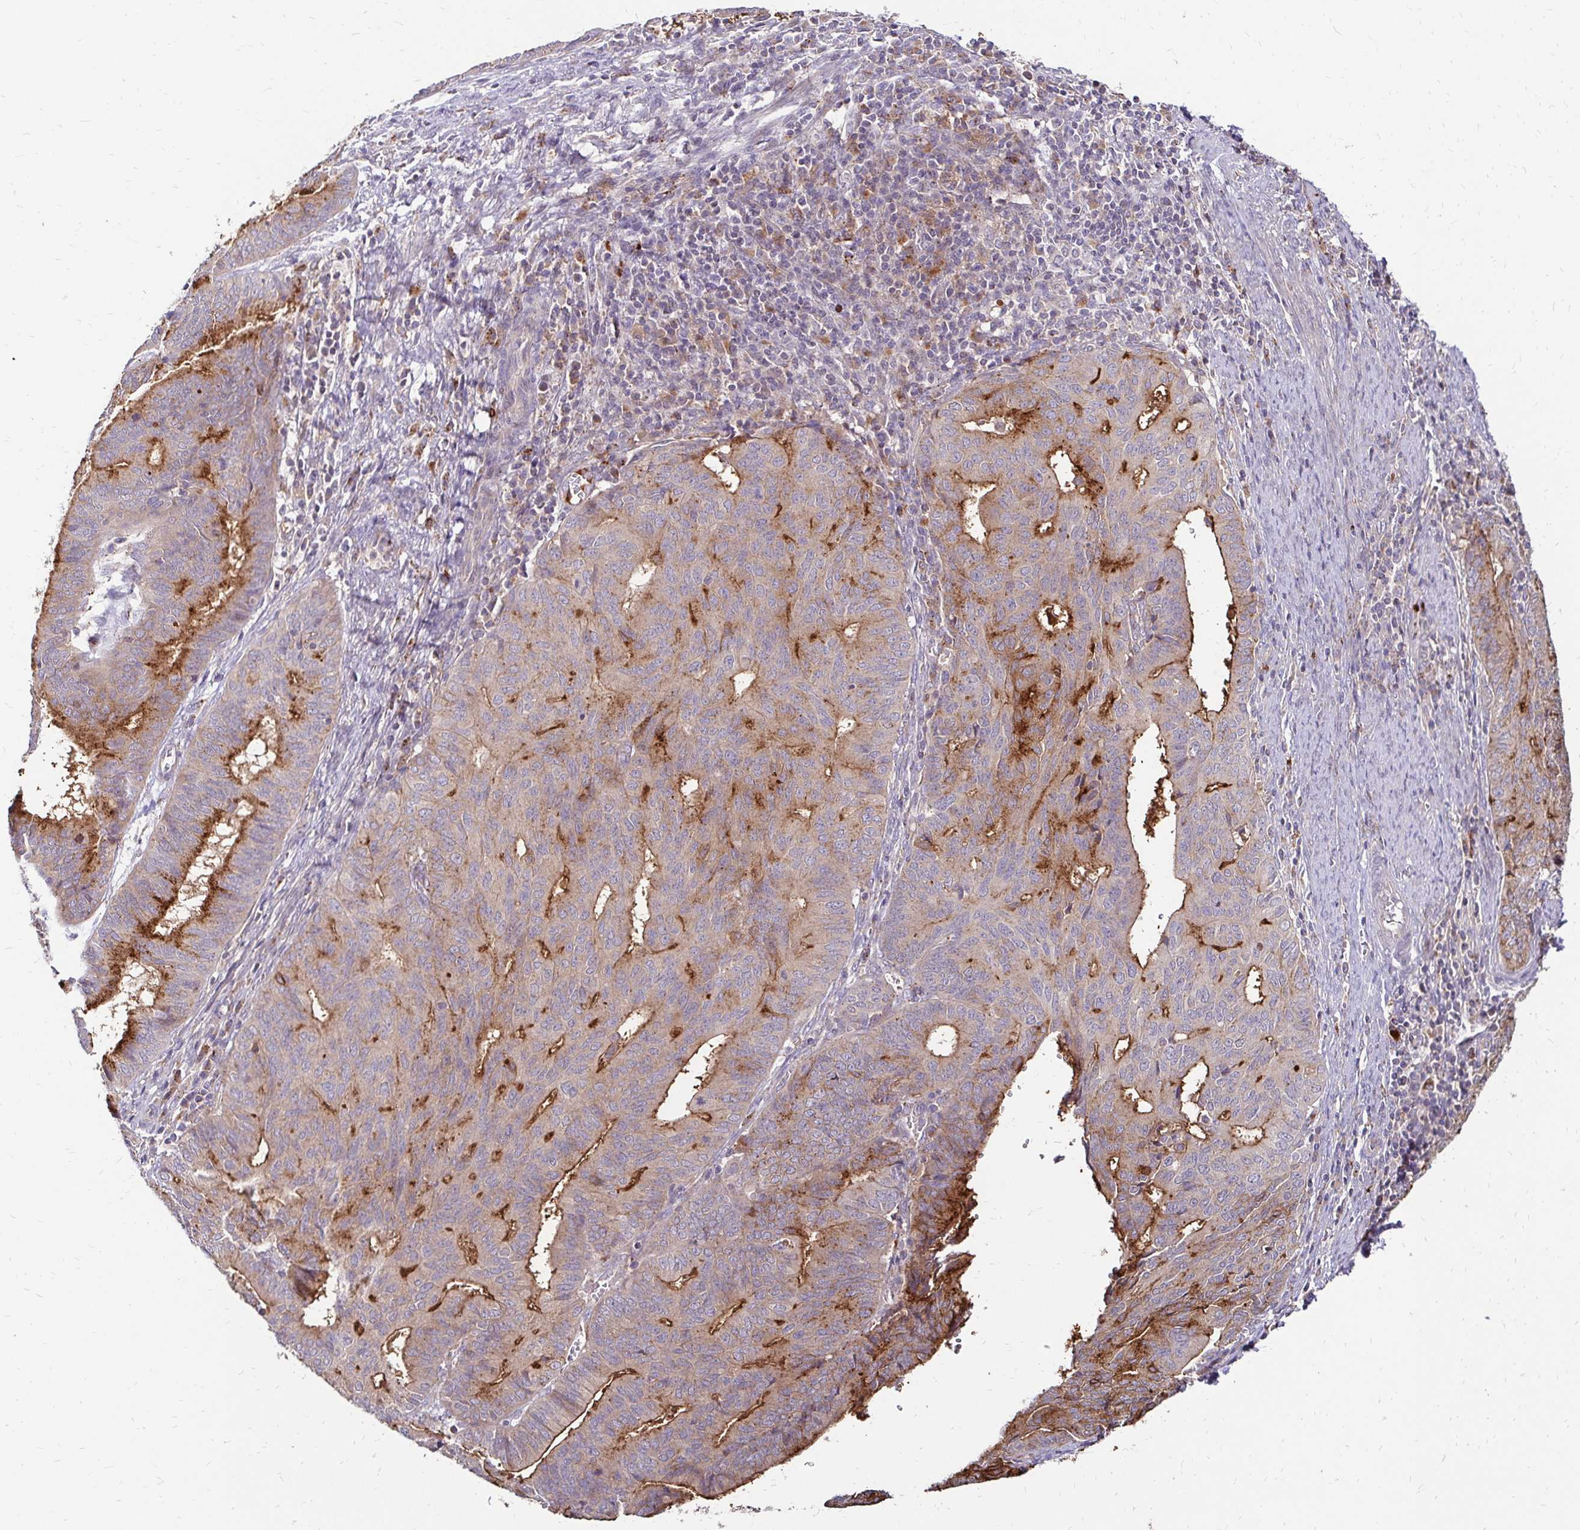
{"staining": {"intensity": "moderate", "quantity": "25%-75%", "location": "cytoplasmic/membranous"}, "tissue": "endometrial cancer", "cell_type": "Tumor cells", "image_type": "cancer", "snomed": [{"axis": "morphology", "description": "Adenocarcinoma, NOS"}, {"axis": "topography", "description": "Endometrium"}], "caption": "This micrograph exhibits immunohistochemistry (IHC) staining of human endometrial cancer, with medium moderate cytoplasmic/membranous positivity in about 25%-75% of tumor cells.", "gene": "IDUA", "patient": {"sex": "female", "age": 65}}